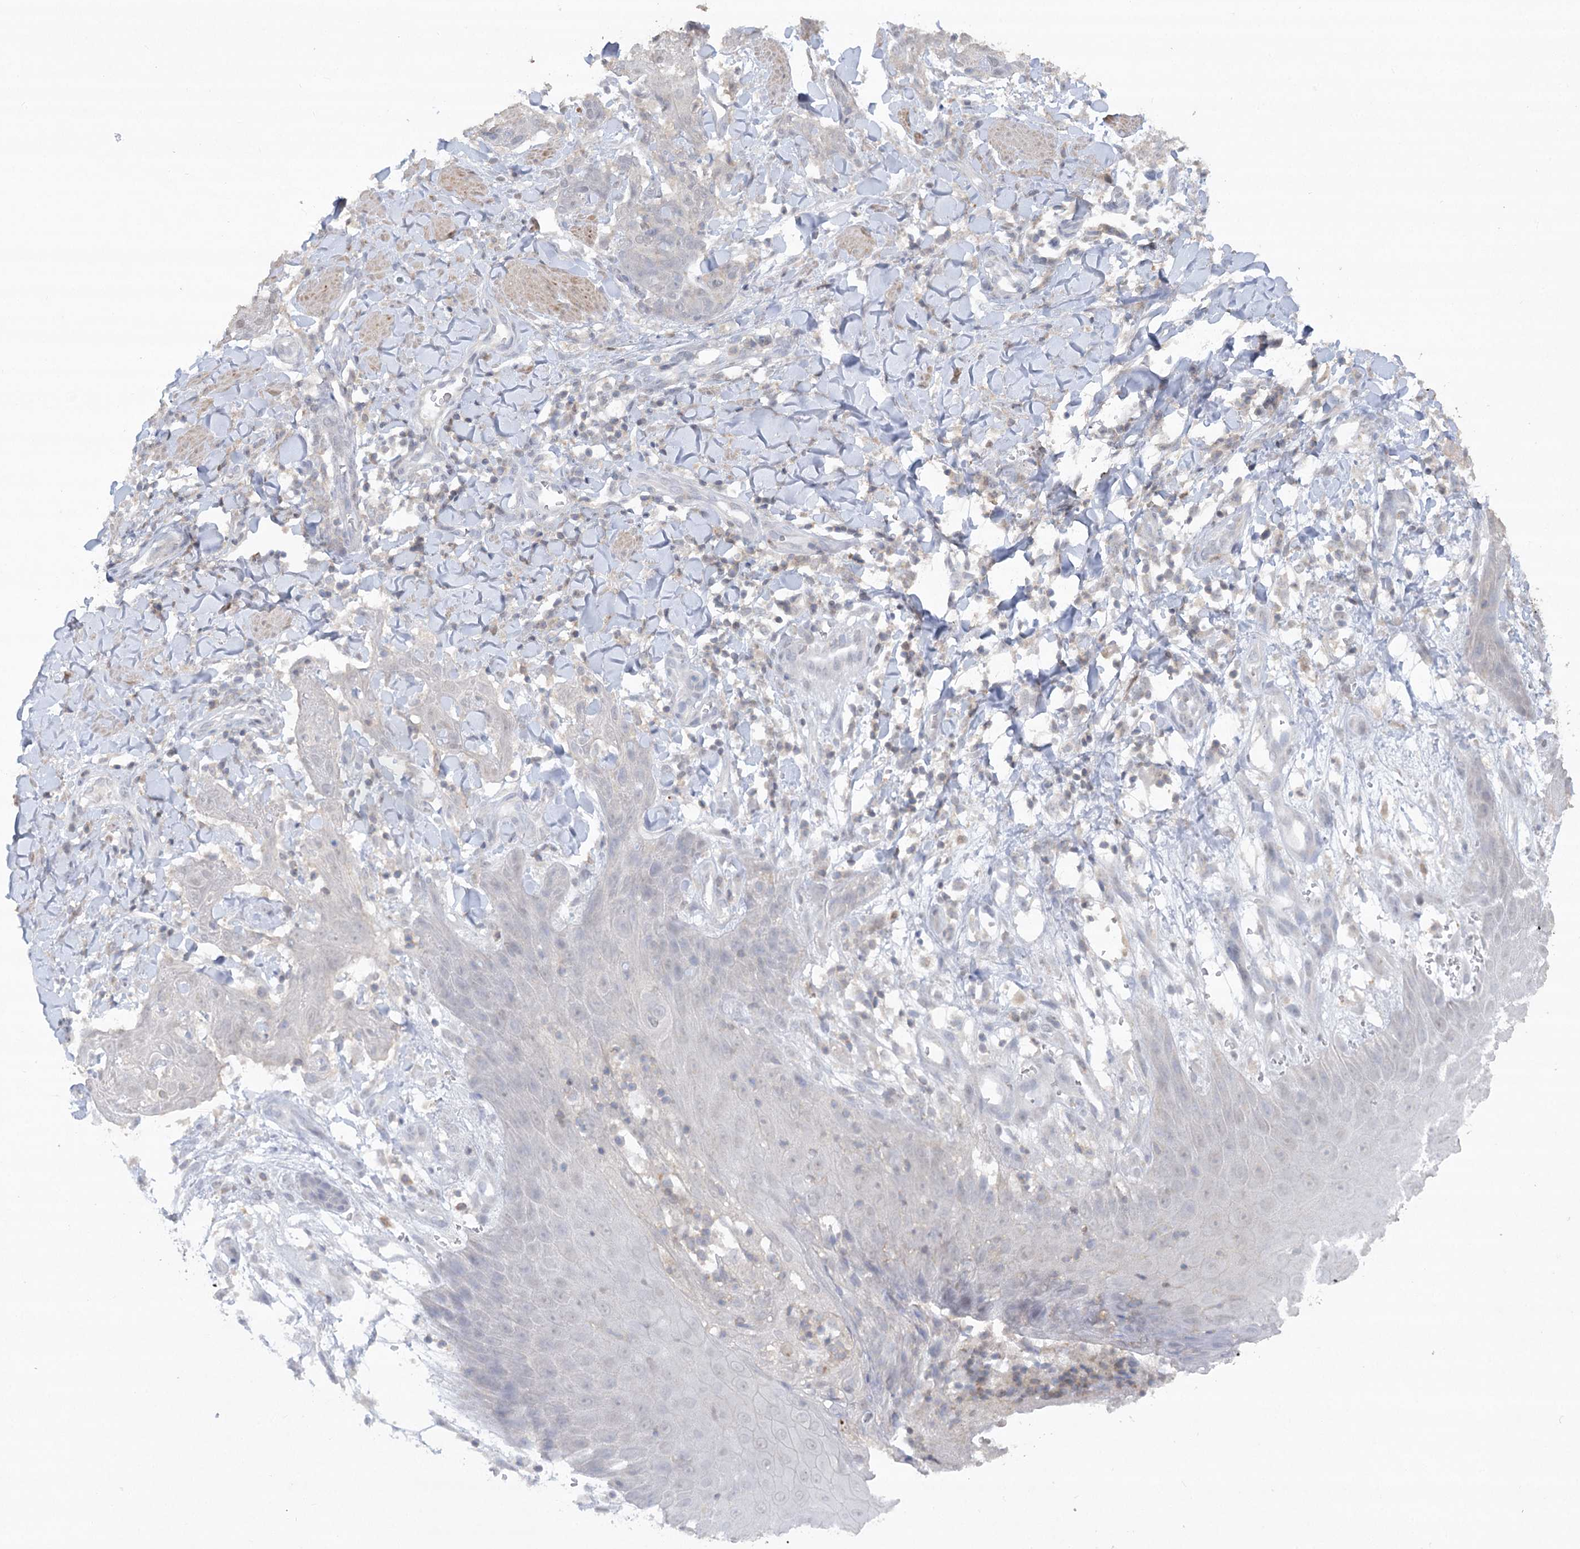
{"staining": {"intensity": "negative", "quantity": "none", "location": "none"}, "tissue": "skin cancer", "cell_type": "Tumor cells", "image_type": "cancer", "snomed": [{"axis": "morphology", "description": "Squamous cell carcinoma, NOS"}, {"axis": "topography", "description": "Skin"}, {"axis": "topography", "description": "Vulva"}], "caption": "This is an immunohistochemistry micrograph of human skin squamous cell carcinoma. There is no staining in tumor cells.", "gene": "TRAF3IP1", "patient": {"sex": "female", "age": 85}}